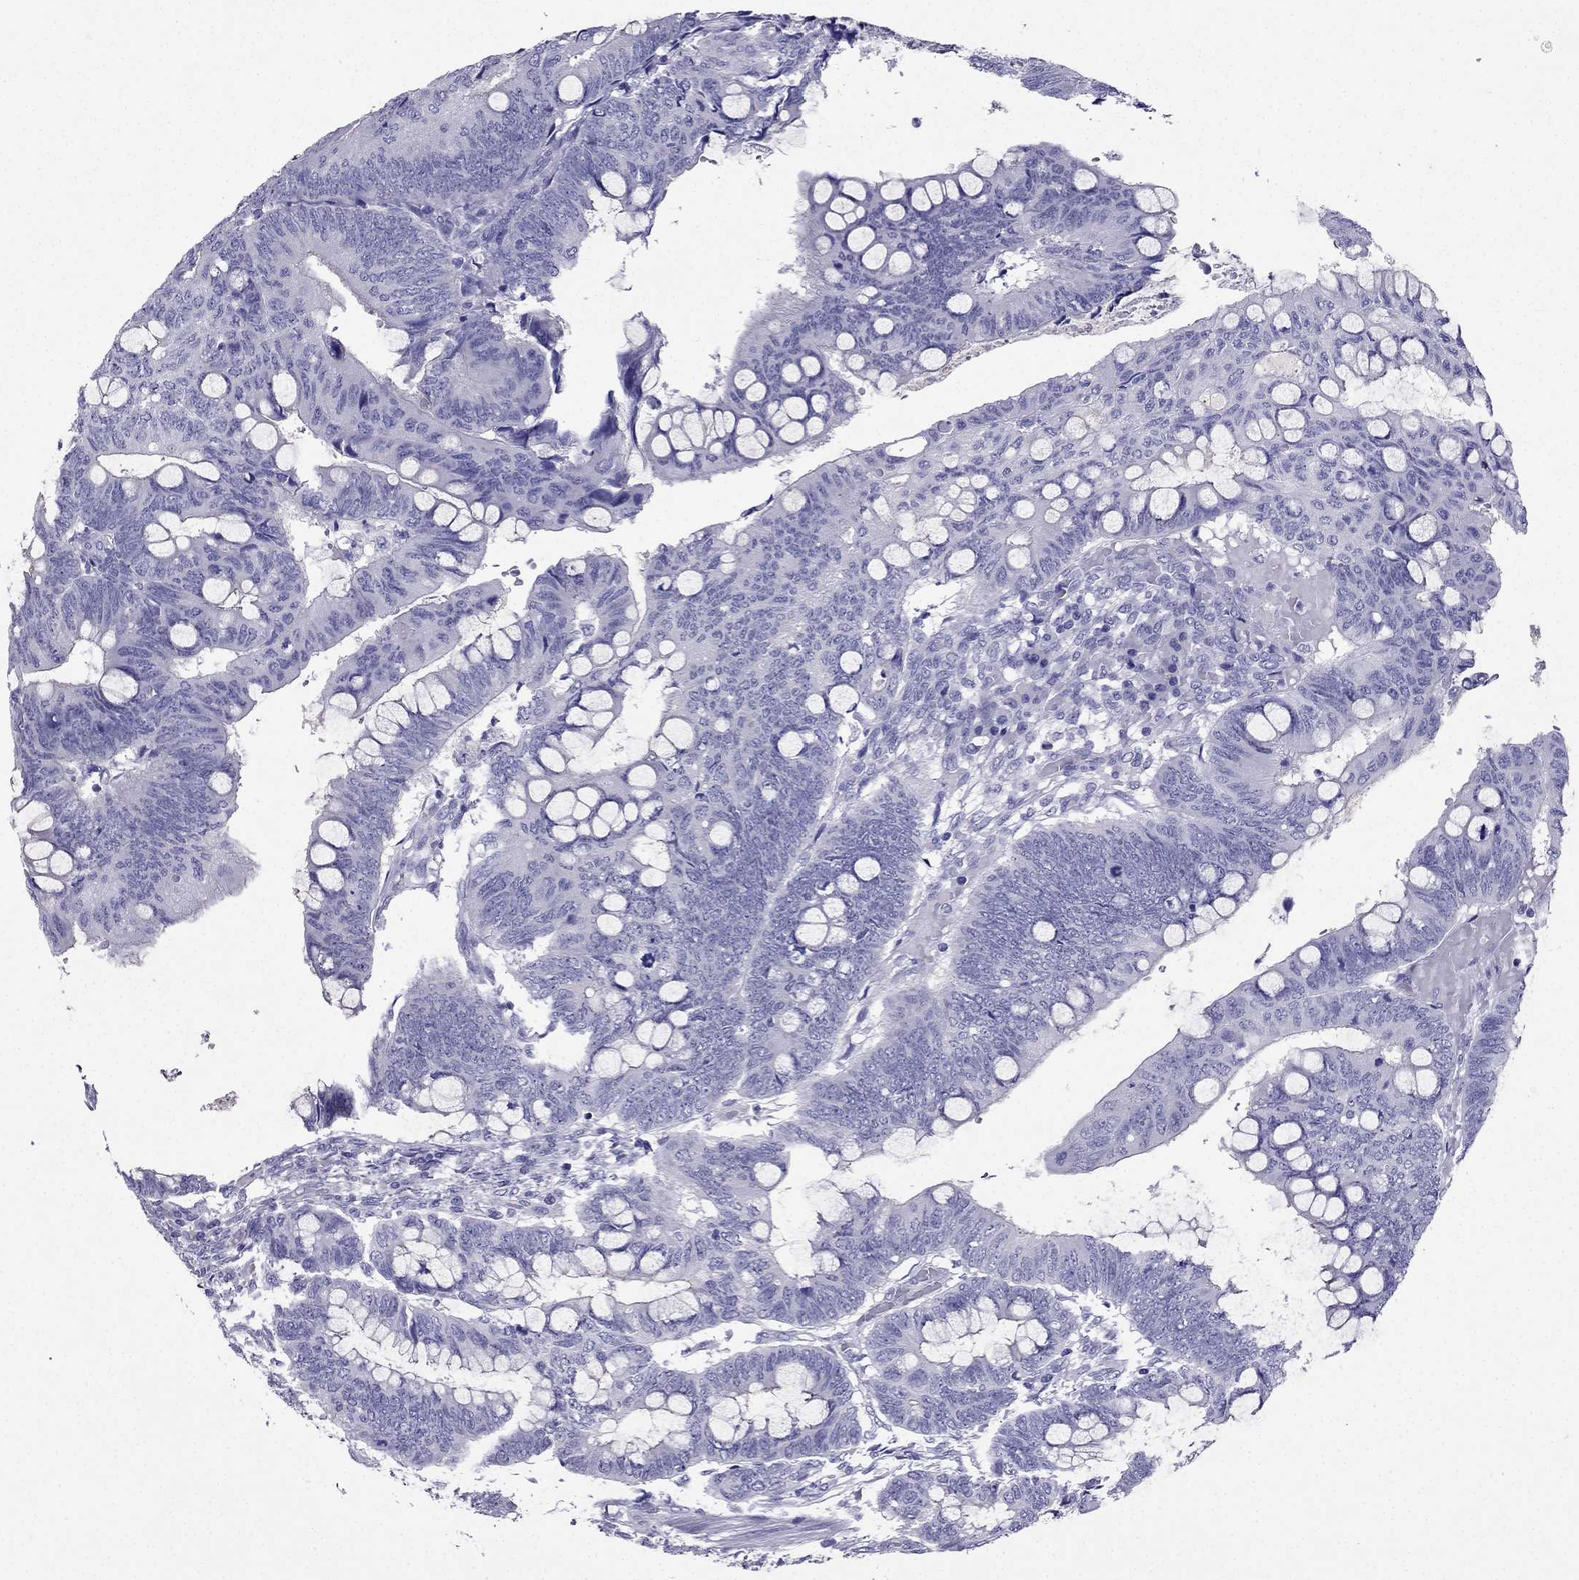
{"staining": {"intensity": "negative", "quantity": "none", "location": "none"}, "tissue": "colorectal cancer", "cell_type": "Tumor cells", "image_type": "cancer", "snomed": [{"axis": "morphology", "description": "Normal tissue, NOS"}, {"axis": "morphology", "description": "Adenocarcinoma, NOS"}, {"axis": "topography", "description": "Rectum"}], "caption": "Protein analysis of colorectal adenocarcinoma shows no significant positivity in tumor cells.", "gene": "ZNF541", "patient": {"sex": "male", "age": 92}}